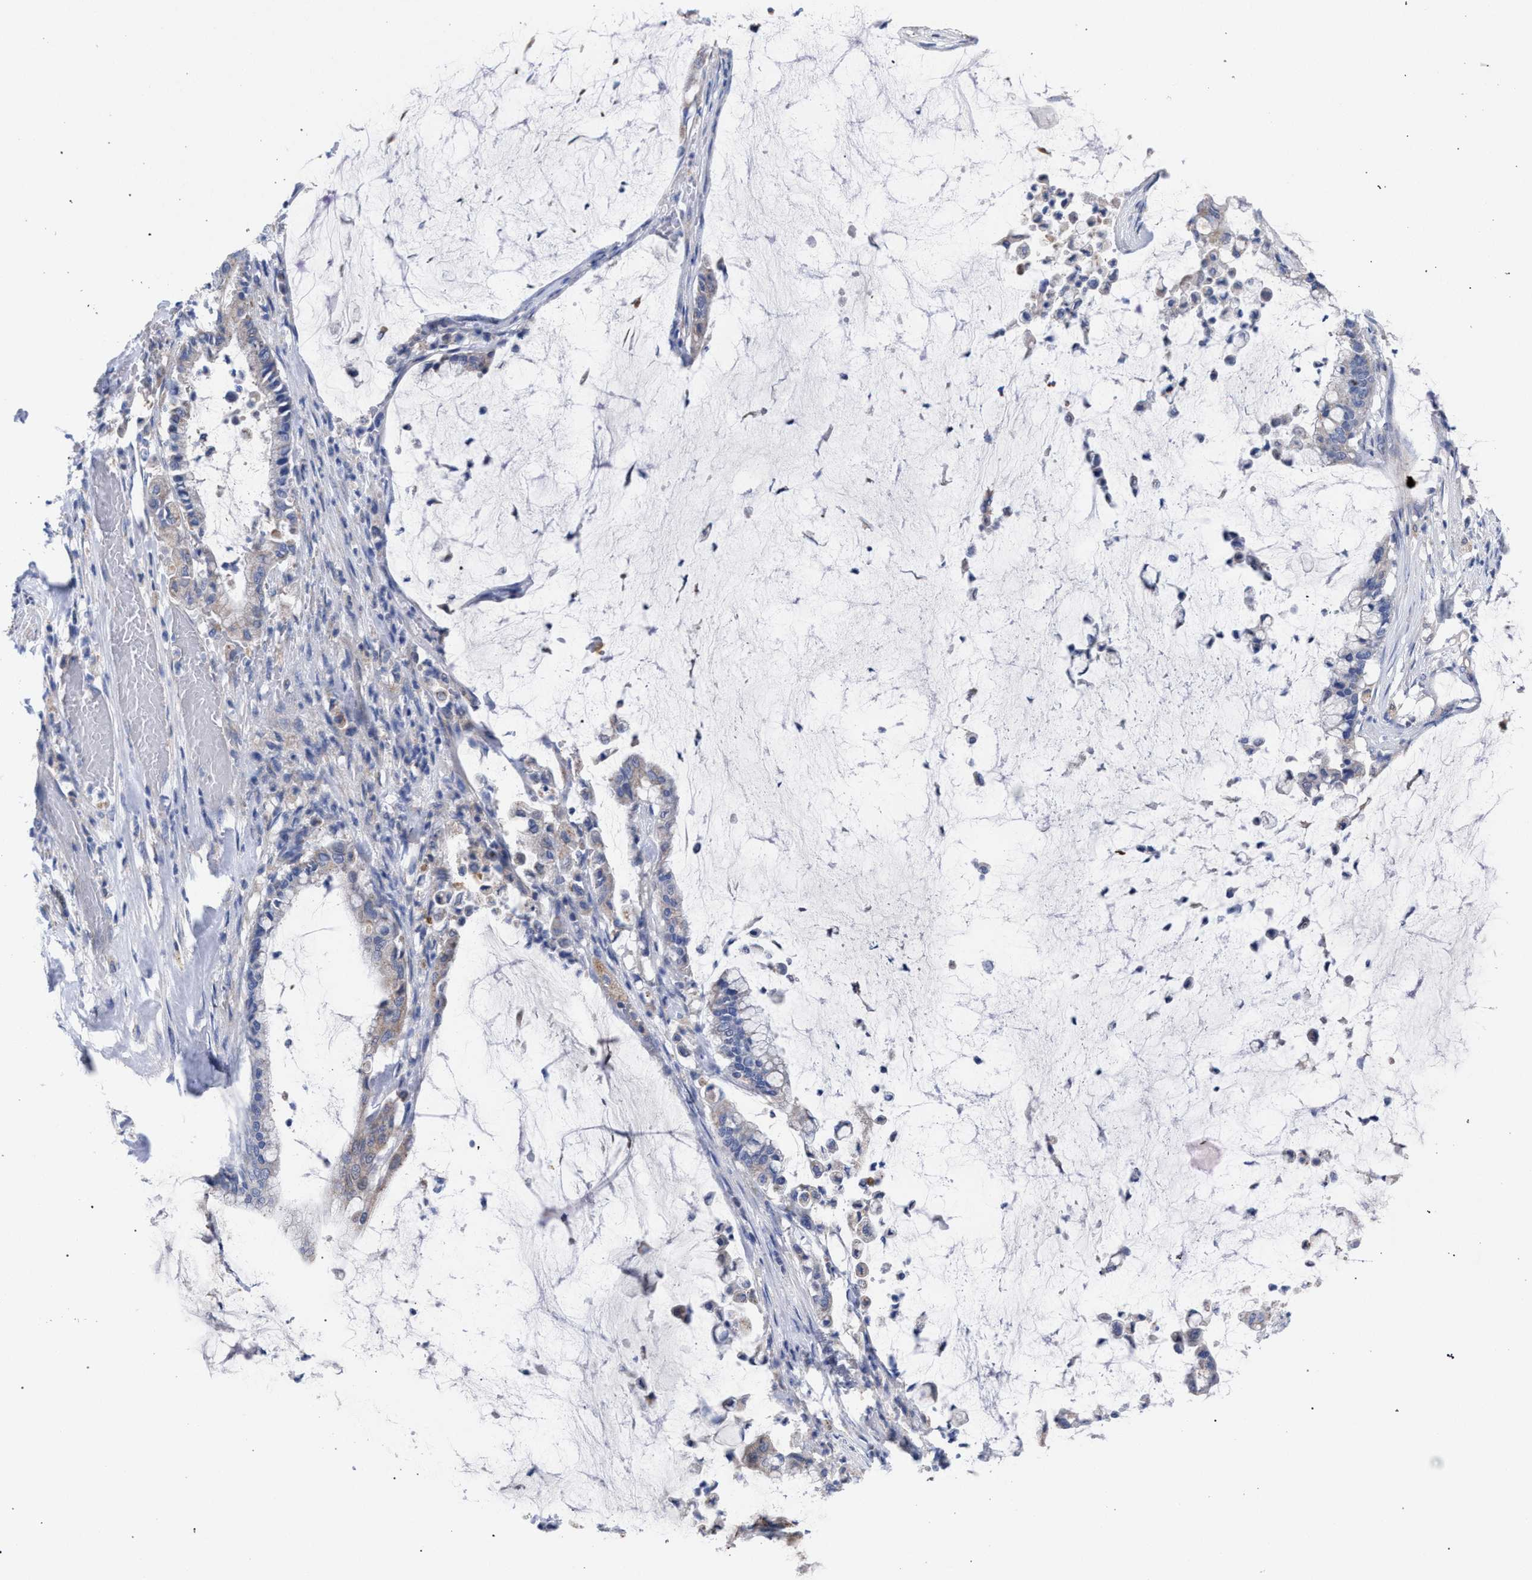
{"staining": {"intensity": "negative", "quantity": "none", "location": "none"}, "tissue": "pancreatic cancer", "cell_type": "Tumor cells", "image_type": "cancer", "snomed": [{"axis": "morphology", "description": "Adenocarcinoma, NOS"}, {"axis": "topography", "description": "Pancreas"}], "caption": "Immunohistochemistry micrograph of human pancreatic cancer stained for a protein (brown), which exhibits no staining in tumor cells. (Brightfield microscopy of DAB immunohistochemistry at high magnification).", "gene": "GMPR", "patient": {"sex": "male", "age": 41}}